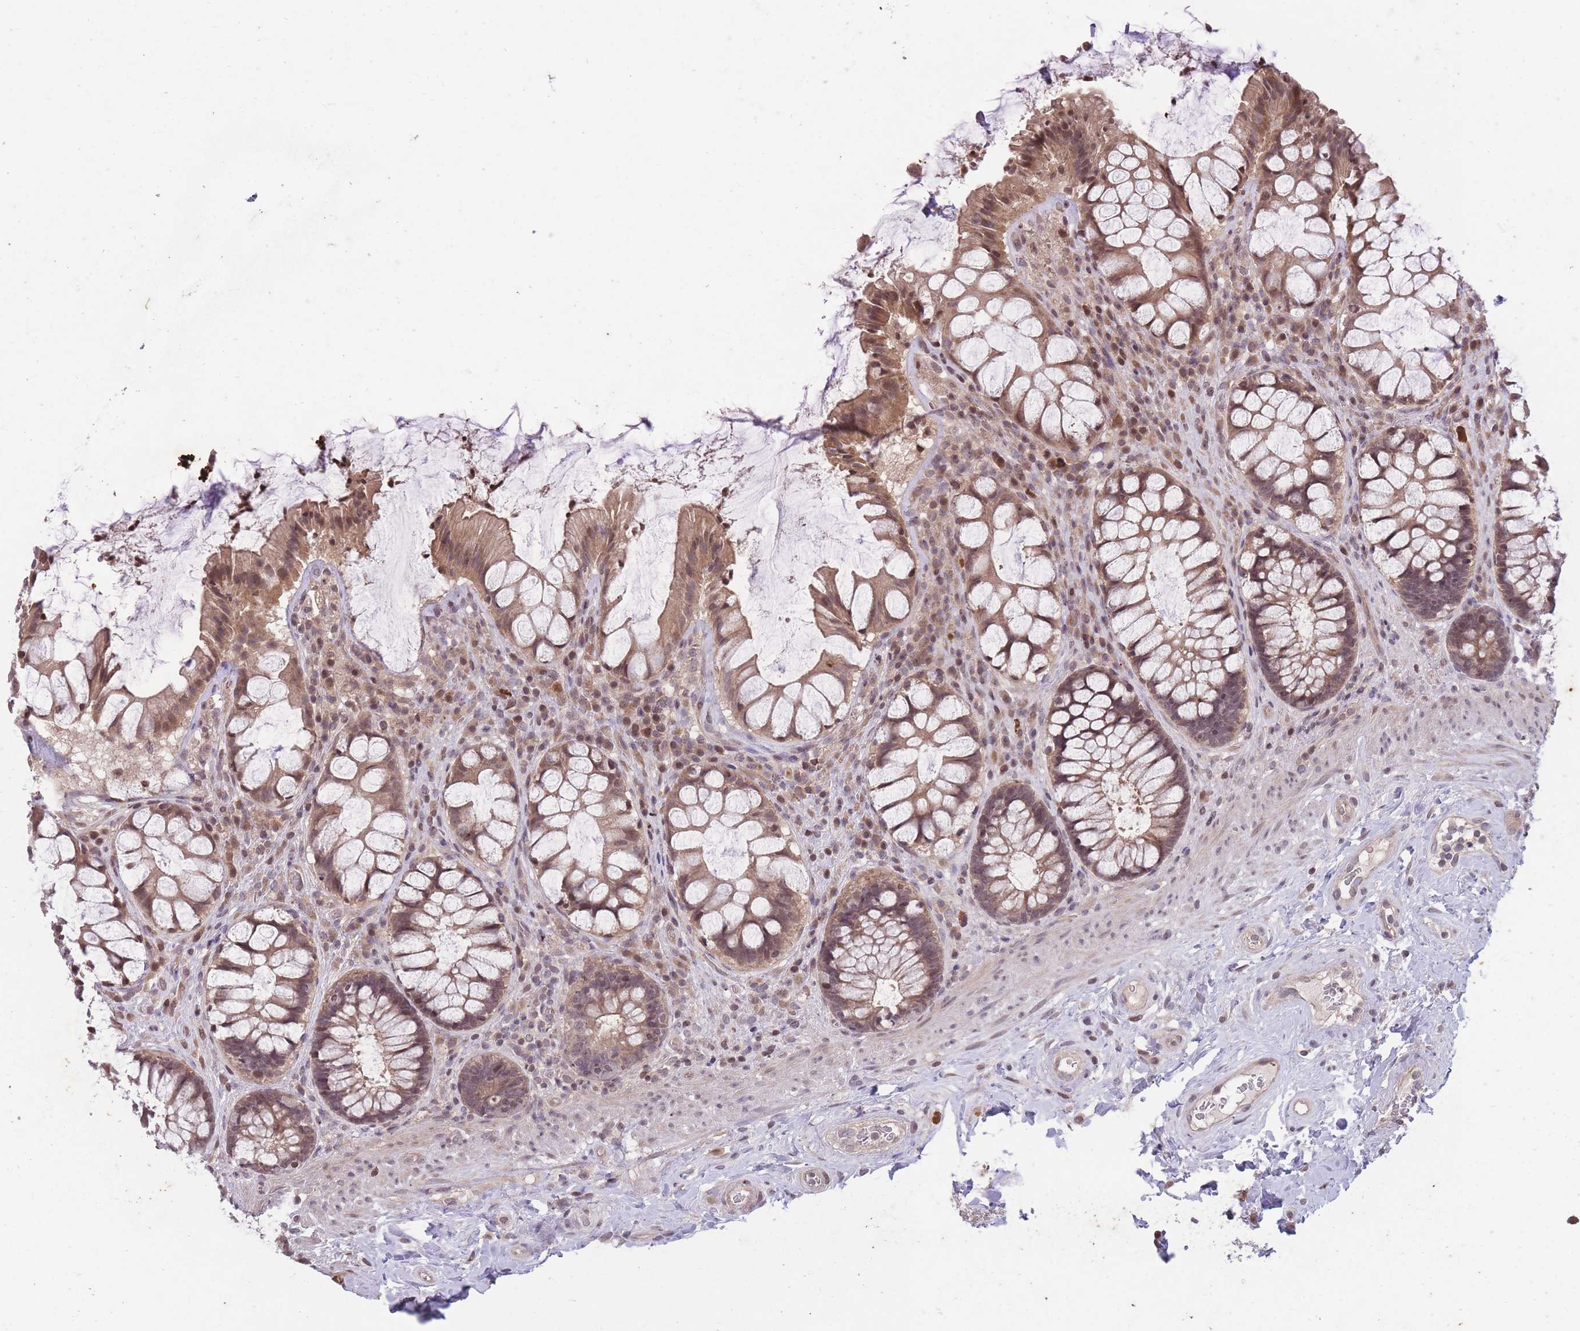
{"staining": {"intensity": "moderate", "quantity": ">75%", "location": "cytoplasmic/membranous,nuclear"}, "tissue": "rectum", "cell_type": "Glandular cells", "image_type": "normal", "snomed": [{"axis": "morphology", "description": "Normal tissue, NOS"}, {"axis": "topography", "description": "Rectum"}], "caption": "Protein expression analysis of benign rectum demonstrates moderate cytoplasmic/membranous,nuclear expression in approximately >75% of glandular cells.", "gene": "GGT5", "patient": {"sex": "female", "age": 58}}